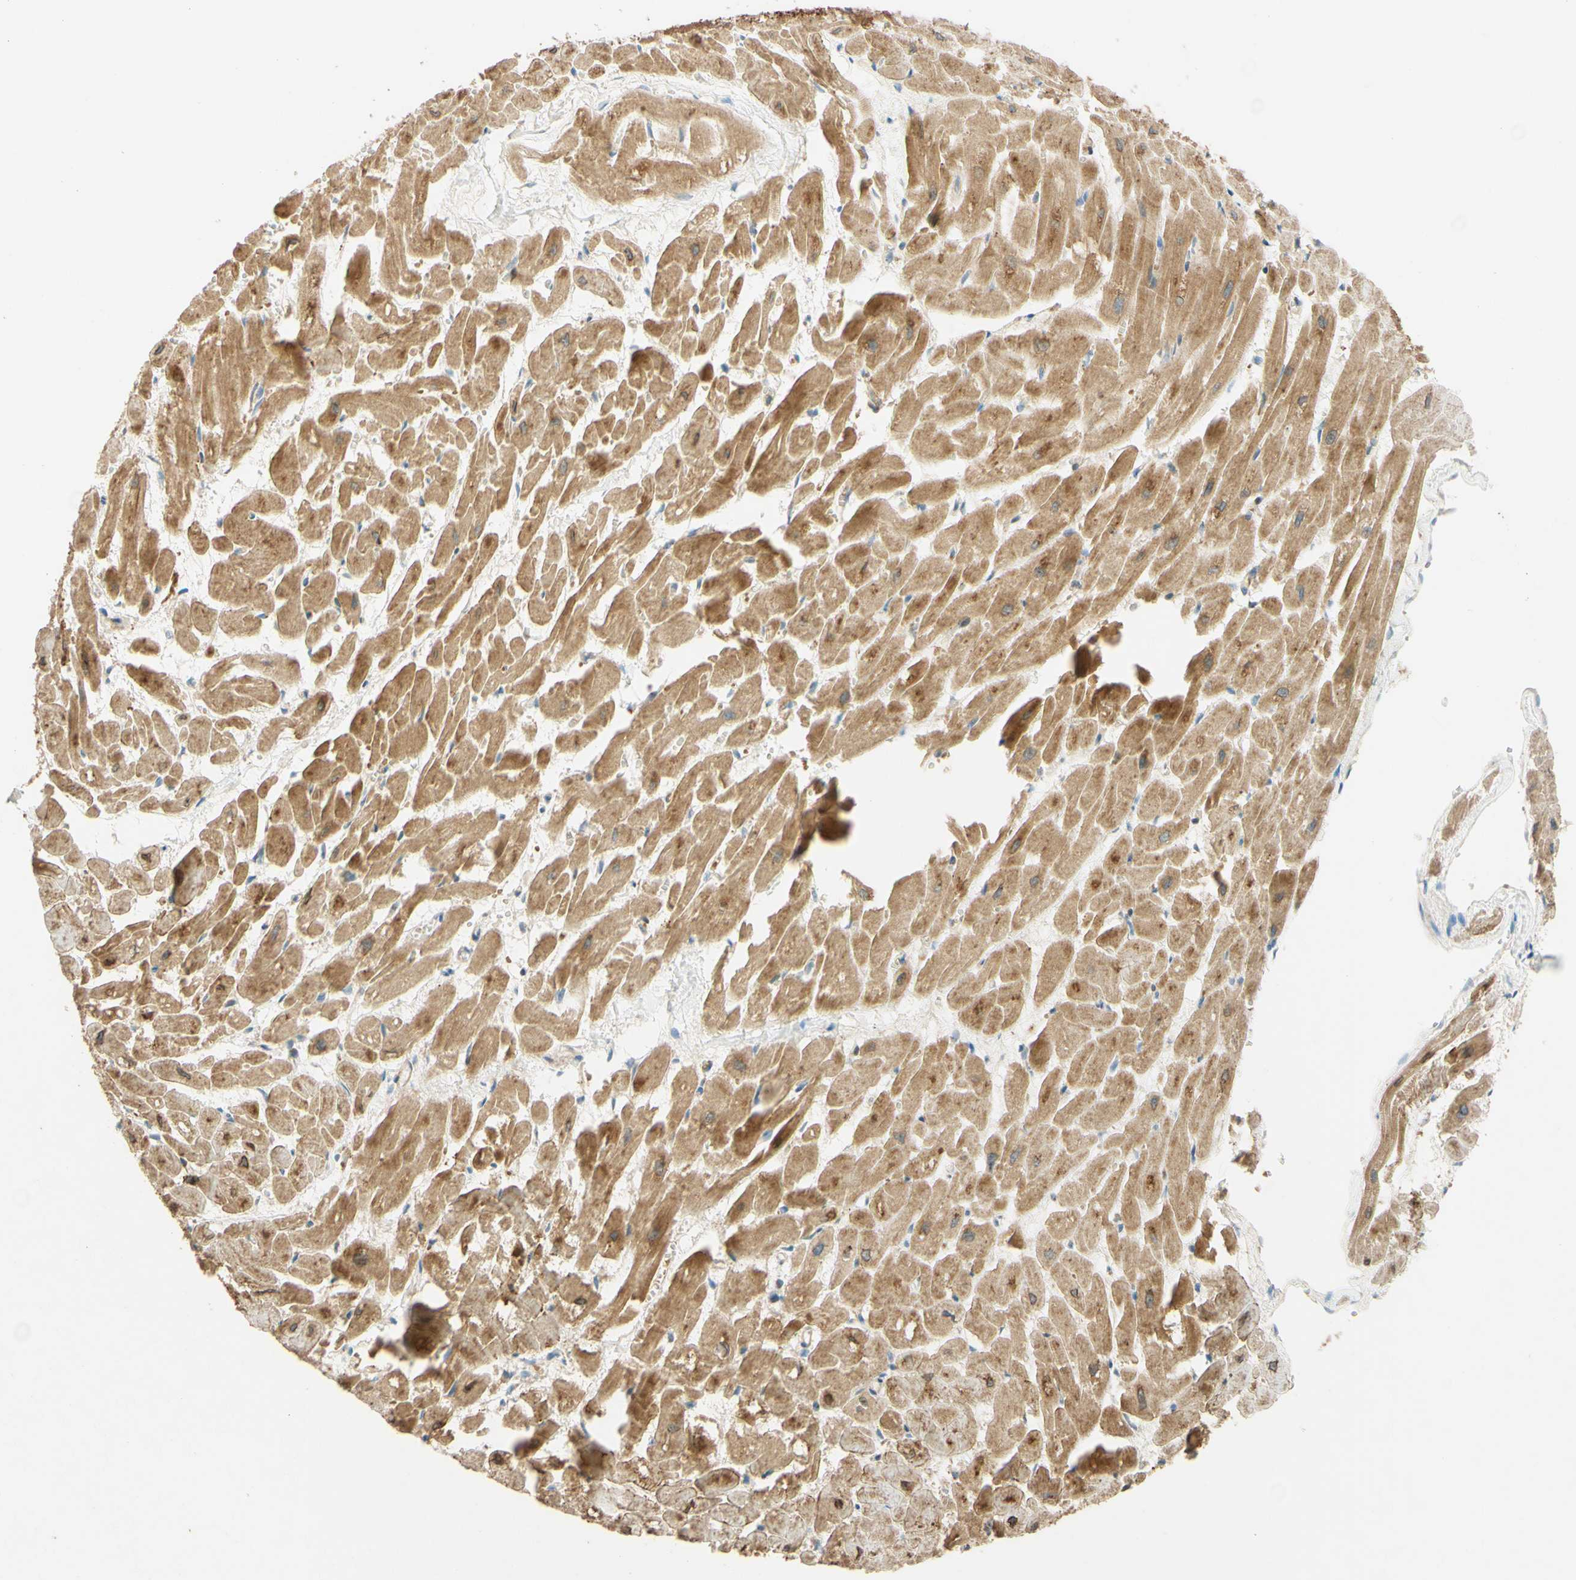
{"staining": {"intensity": "moderate", "quantity": ">75%", "location": "cytoplasmic/membranous"}, "tissue": "heart muscle", "cell_type": "Cardiomyocytes", "image_type": "normal", "snomed": [{"axis": "morphology", "description": "Normal tissue, NOS"}, {"axis": "topography", "description": "Heart"}], "caption": "IHC (DAB (3,3'-diaminobenzidine)) staining of benign human heart muscle reveals moderate cytoplasmic/membranous protein expression in approximately >75% of cardiomyocytes.", "gene": "ADAM17", "patient": {"sex": "female", "age": 19}}